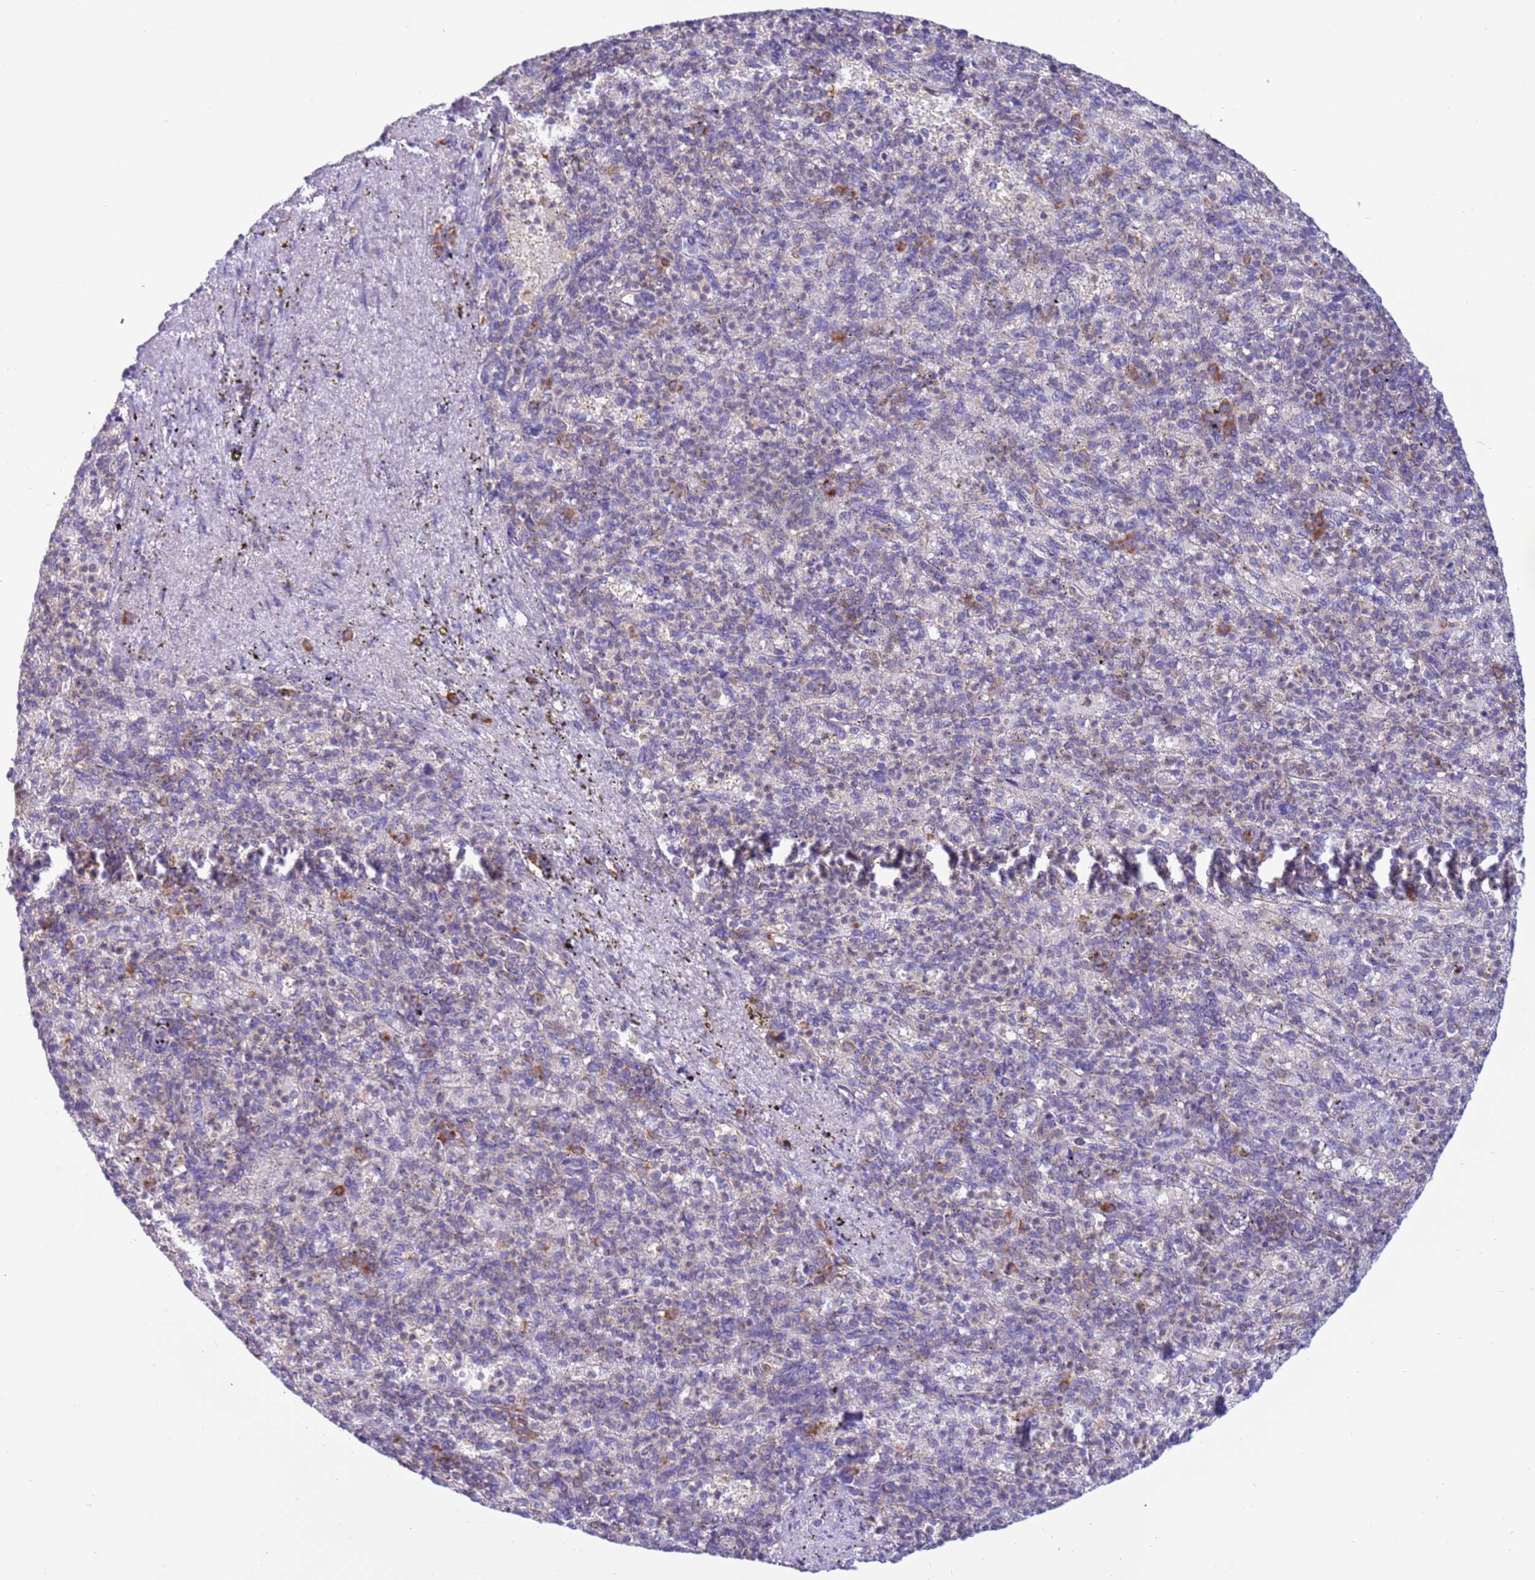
{"staining": {"intensity": "negative", "quantity": "none", "location": "none"}, "tissue": "spleen", "cell_type": "Cells in red pulp", "image_type": "normal", "snomed": [{"axis": "morphology", "description": "Normal tissue, NOS"}, {"axis": "topography", "description": "Spleen"}], "caption": "Human spleen stained for a protein using immunohistochemistry reveals no positivity in cells in red pulp.", "gene": "VARS1", "patient": {"sex": "female", "age": 74}}